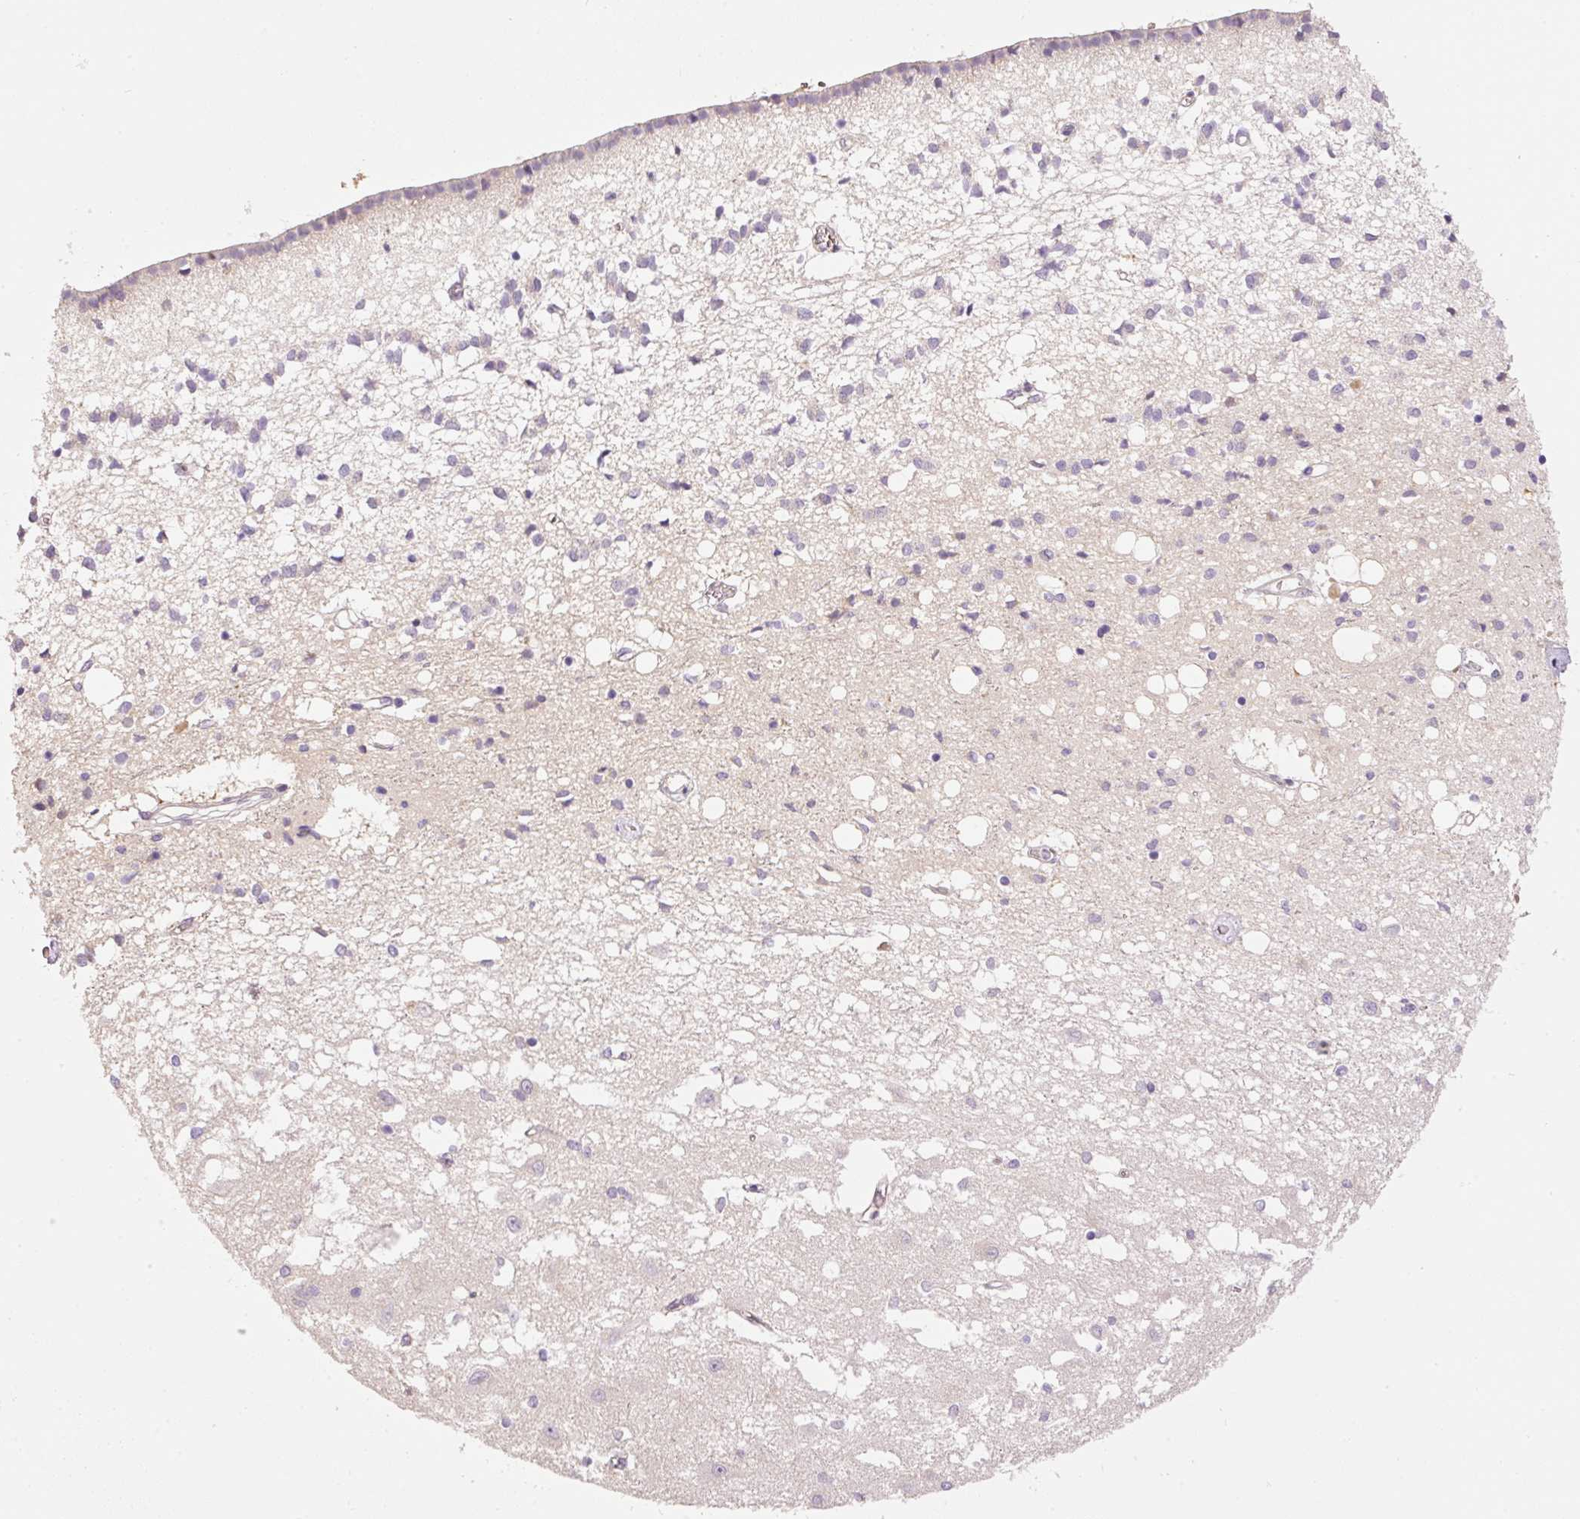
{"staining": {"intensity": "weak", "quantity": "<25%", "location": "cytoplasmic/membranous"}, "tissue": "caudate", "cell_type": "Glial cells", "image_type": "normal", "snomed": [{"axis": "morphology", "description": "Normal tissue, NOS"}, {"axis": "topography", "description": "Lateral ventricle wall"}], "caption": "Protein analysis of unremarkable caudate exhibits no significant expression in glial cells.", "gene": "CMTM8", "patient": {"sex": "male", "age": 70}}